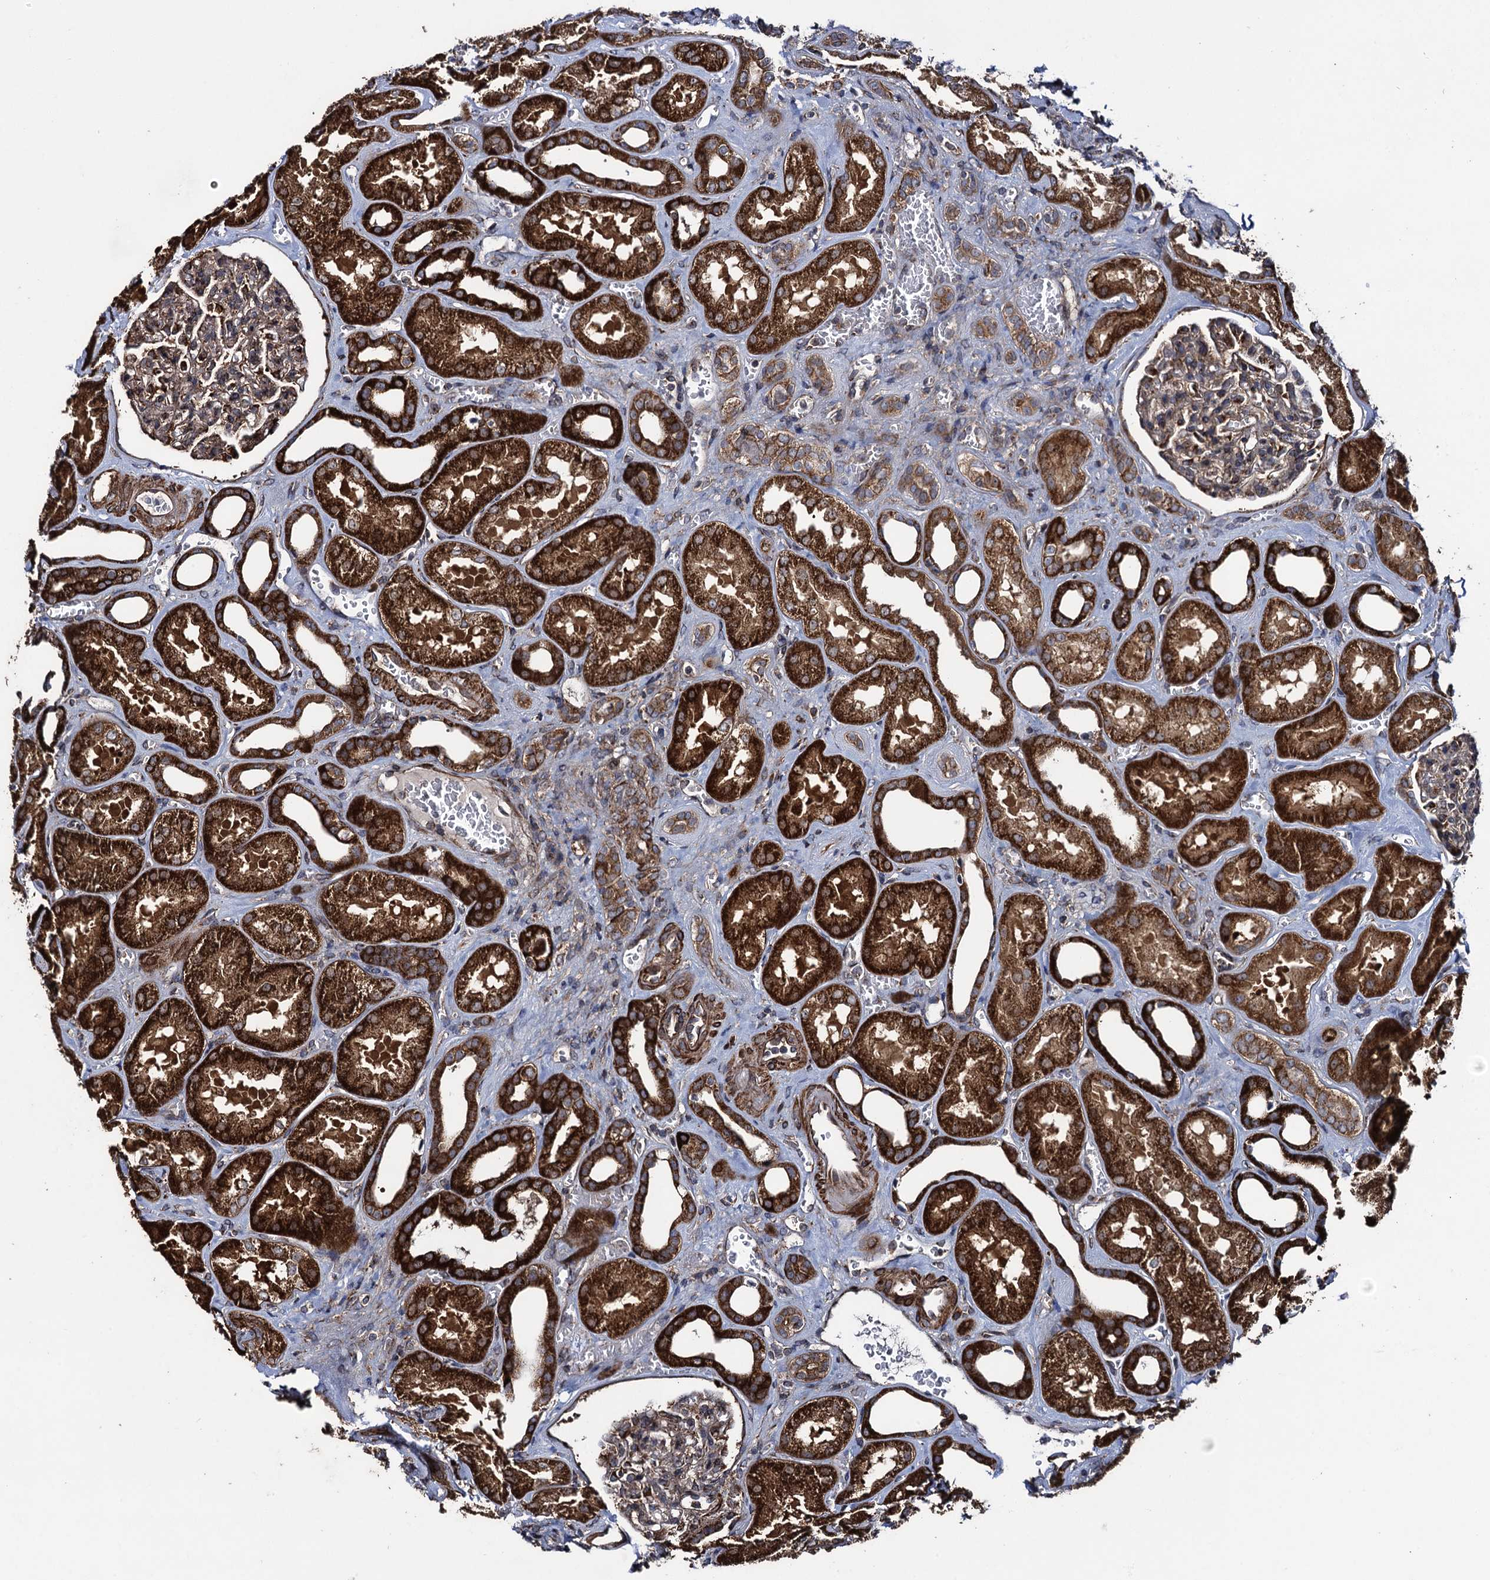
{"staining": {"intensity": "moderate", "quantity": "25%-75%", "location": "cytoplasmic/membranous"}, "tissue": "kidney", "cell_type": "Cells in glomeruli", "image_type": "normal", "snomed": [{"axis": "morphology", "description": "Normal tissue, NOS"}, {"axis": "morphology", "description": "Adenocarcinoma, NOS"}, {"axis": "topography", "description": "Kidney"}], "caption": "Kidney stained with a protein marker shows moderate staining in cells in glomeruli.", "gene": "HAUS1", "patient": {"sex": "female", "age": 68}}